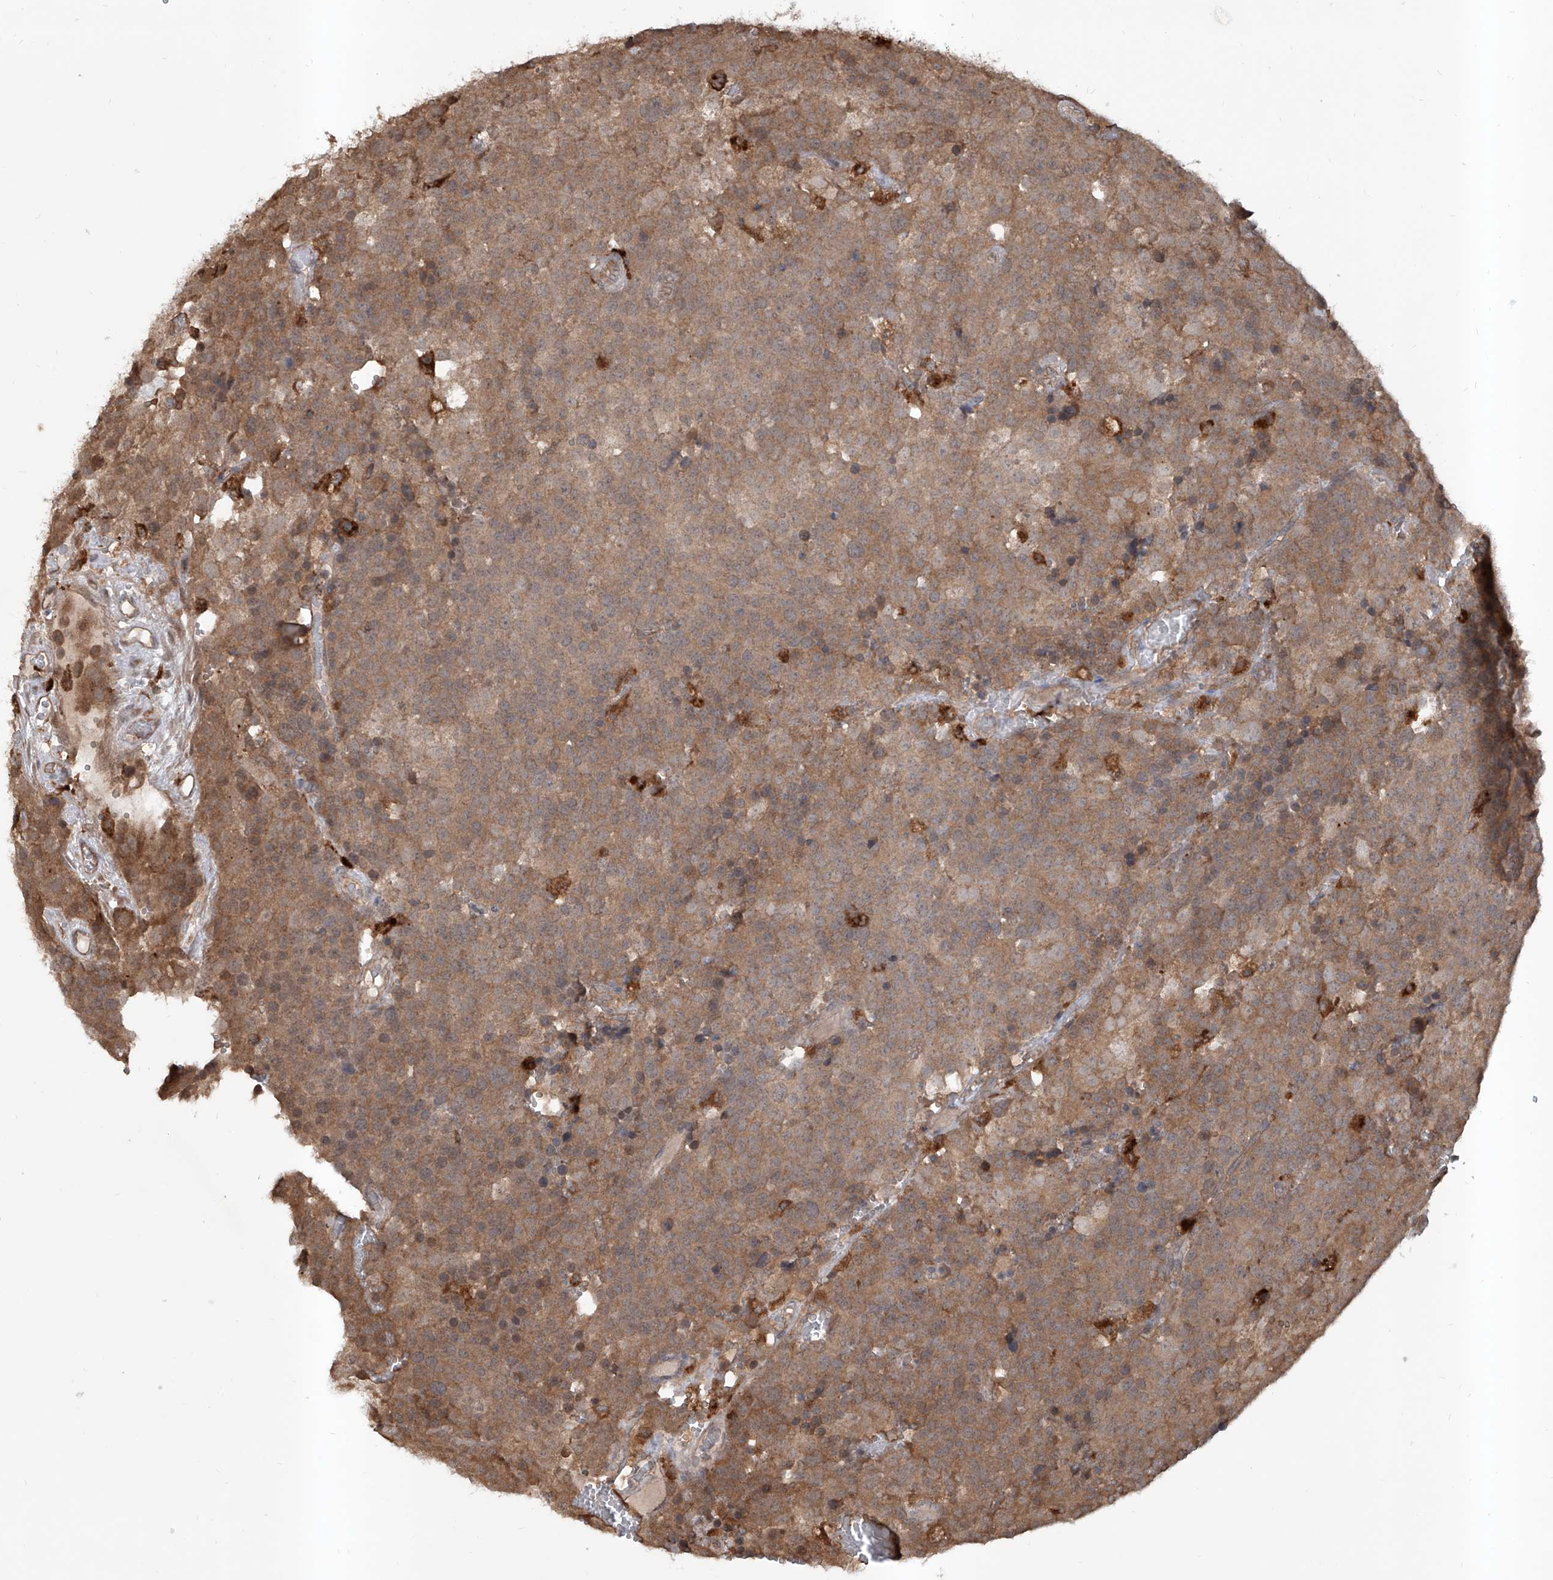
{"staining": {"intensity": "moderate", "quantity": ">75%", "location": "cytoplasmic/membranous"}, "tissue": "testis cancer", "cell_type": "Tumor cells", "image_type": "cancer", "snomed": [{"axis": "morphology", "description": "Seminoma, NOS"}, {"axis": "topography", "description": "Testis"}], "caption": "Immunohistochemistry (IHC) staining of seminoma (testis), which exhibits medium levels of moderate cytoplasmic/membranous staining in approximately >75% of tumor cells indicating moderate cytoplasmic/membranous protein positivity. The staining was performed using DAB (brown) for protein detection and nuclei were counterstained in hematoxylin (blue).", "gene": "HOXC8", "patient": {"sex": "male", "age": 71}}